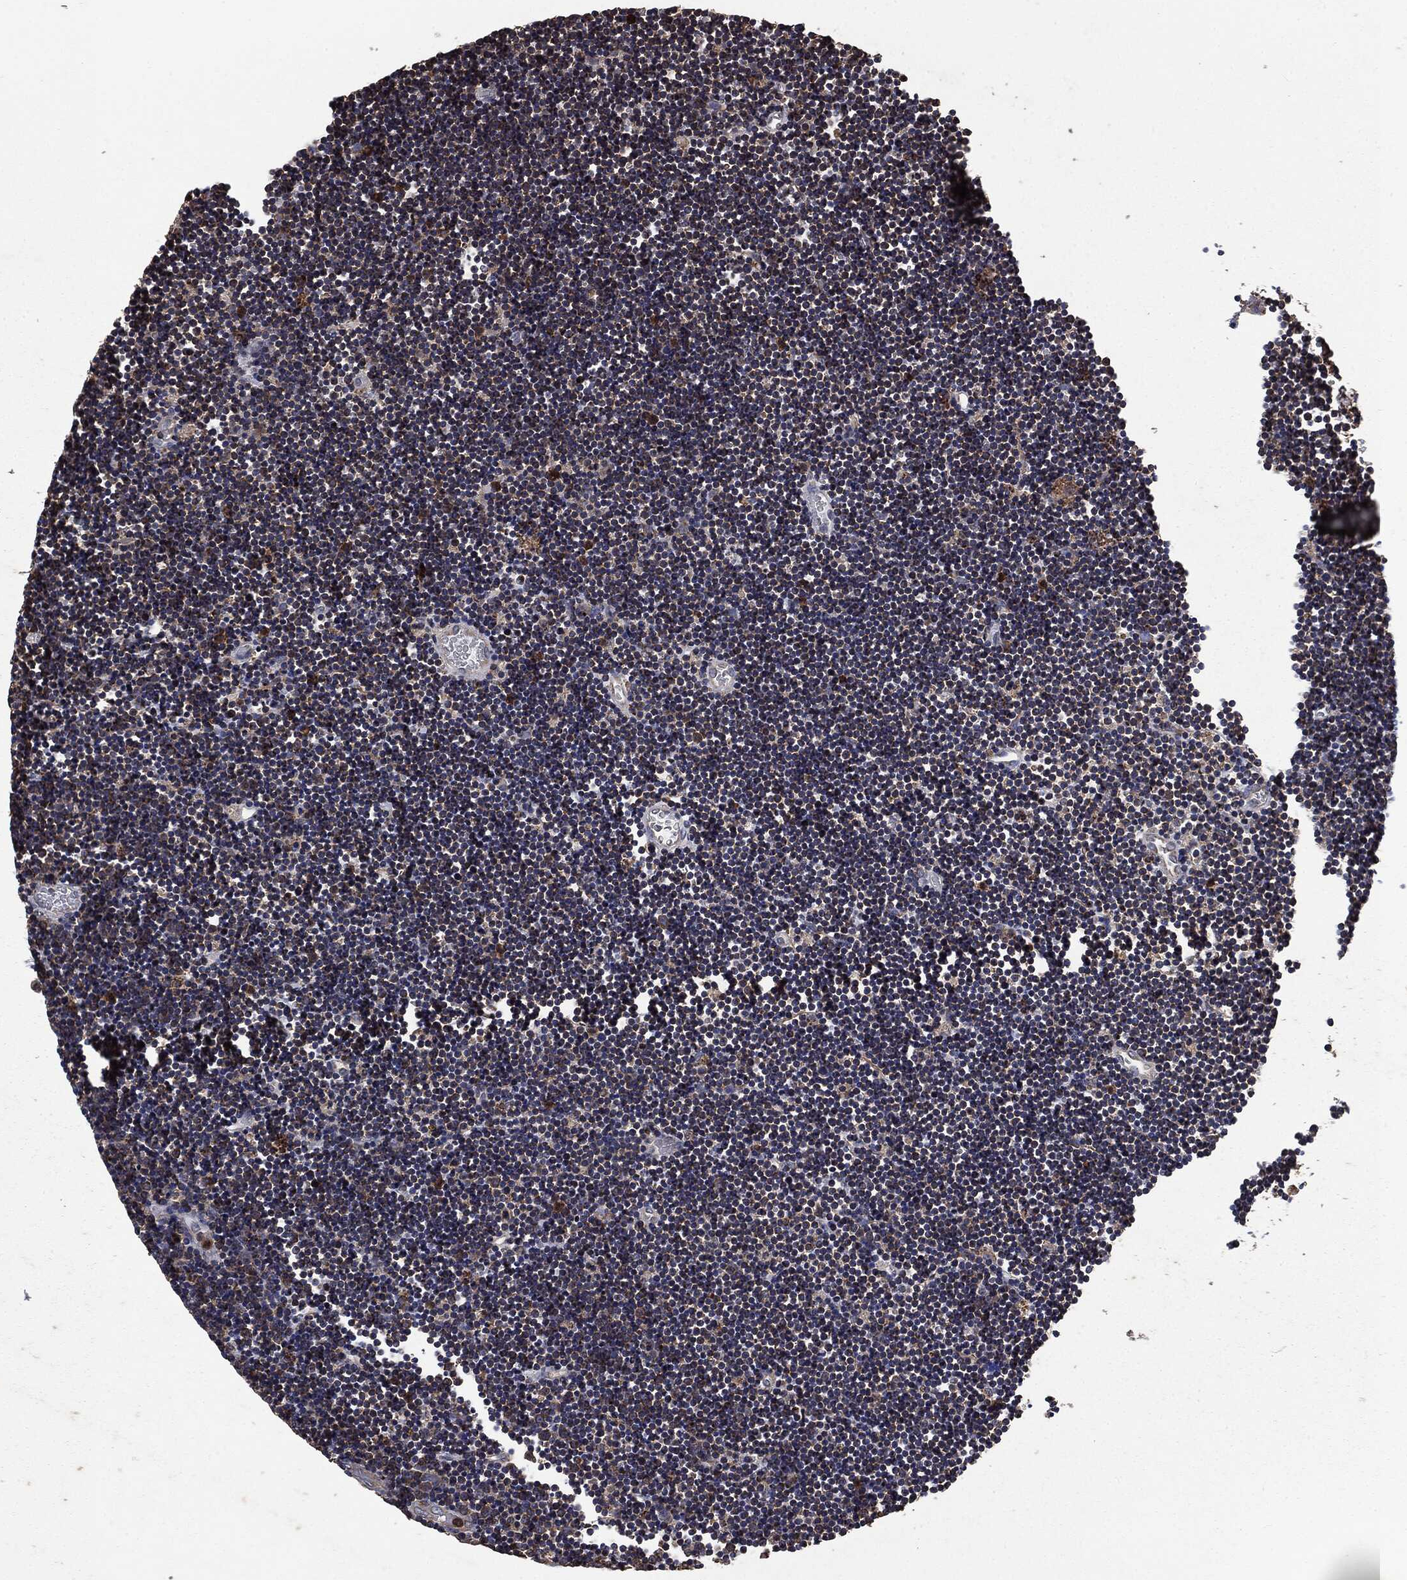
{"staining": {"intensity": "moderate", "quantity": "<25%", "location": "cytoplasmic/membranous"}, "tissue": "lymphoma", "cell_type": "Tumor cells", "image_type": "cancer", "snomed": [{"axis": "morphology", "description": "Malignant lymphoma, non-Hodgkin's type, Low grade"}, {"axis": "topography", "description": "Brain"}], "caption": "Low-grade malignant lymphoma, non-Hodgkin's type stained with immunohistochemistry shows moderate cytoplasmic/membranous positivity in about <25% of tumor cells. (Brightfield microscopy of DAB IHC at high magnification).", "gene": "MAPK6", "patient": {"sex": "female", "age": 66}}